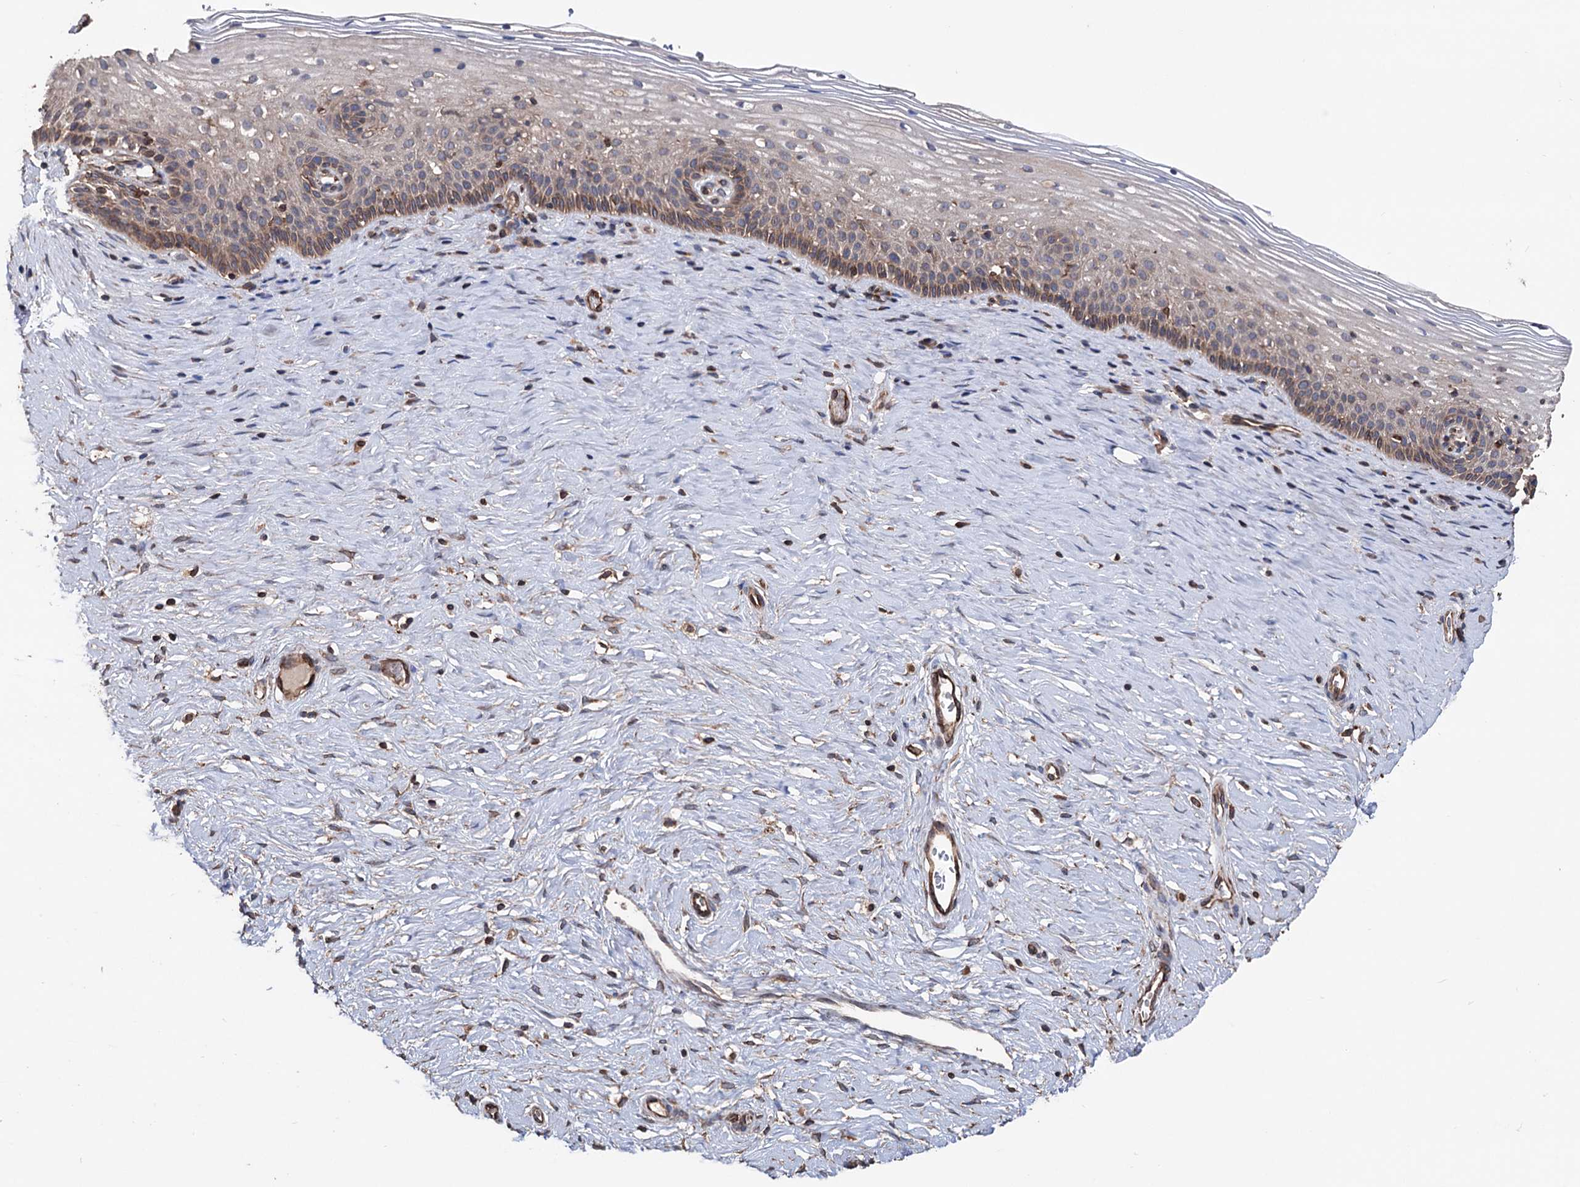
{"staining": {"intensity": "moderate", "quantity": "<25%", "location": "cytoplasmic/membranous"}, "tissue": "cervix", "cell_type": "Glandular cells", "image_type": "normal", "snomed": [{"axis": "morphology", "description": "Normal tissue, NOS"}, {"axis": "topography", "description": "Cervix"}], "caption": "Immunohistochemistry (IHC) staining of normal cervix, which reveals low levels of moderate cytoplasmic/membranous expression in about <25% of glandular cells indicating moderate cytoplasmic/membranous protein positivity. The staining was performed using DAB (3,3'-diaminobenzidine) (brown) for protein detection and nuclei were counterstained in hematoxylin (blue).", "gene": "STING1", "patient": {"sex": "female", "age": 33}}